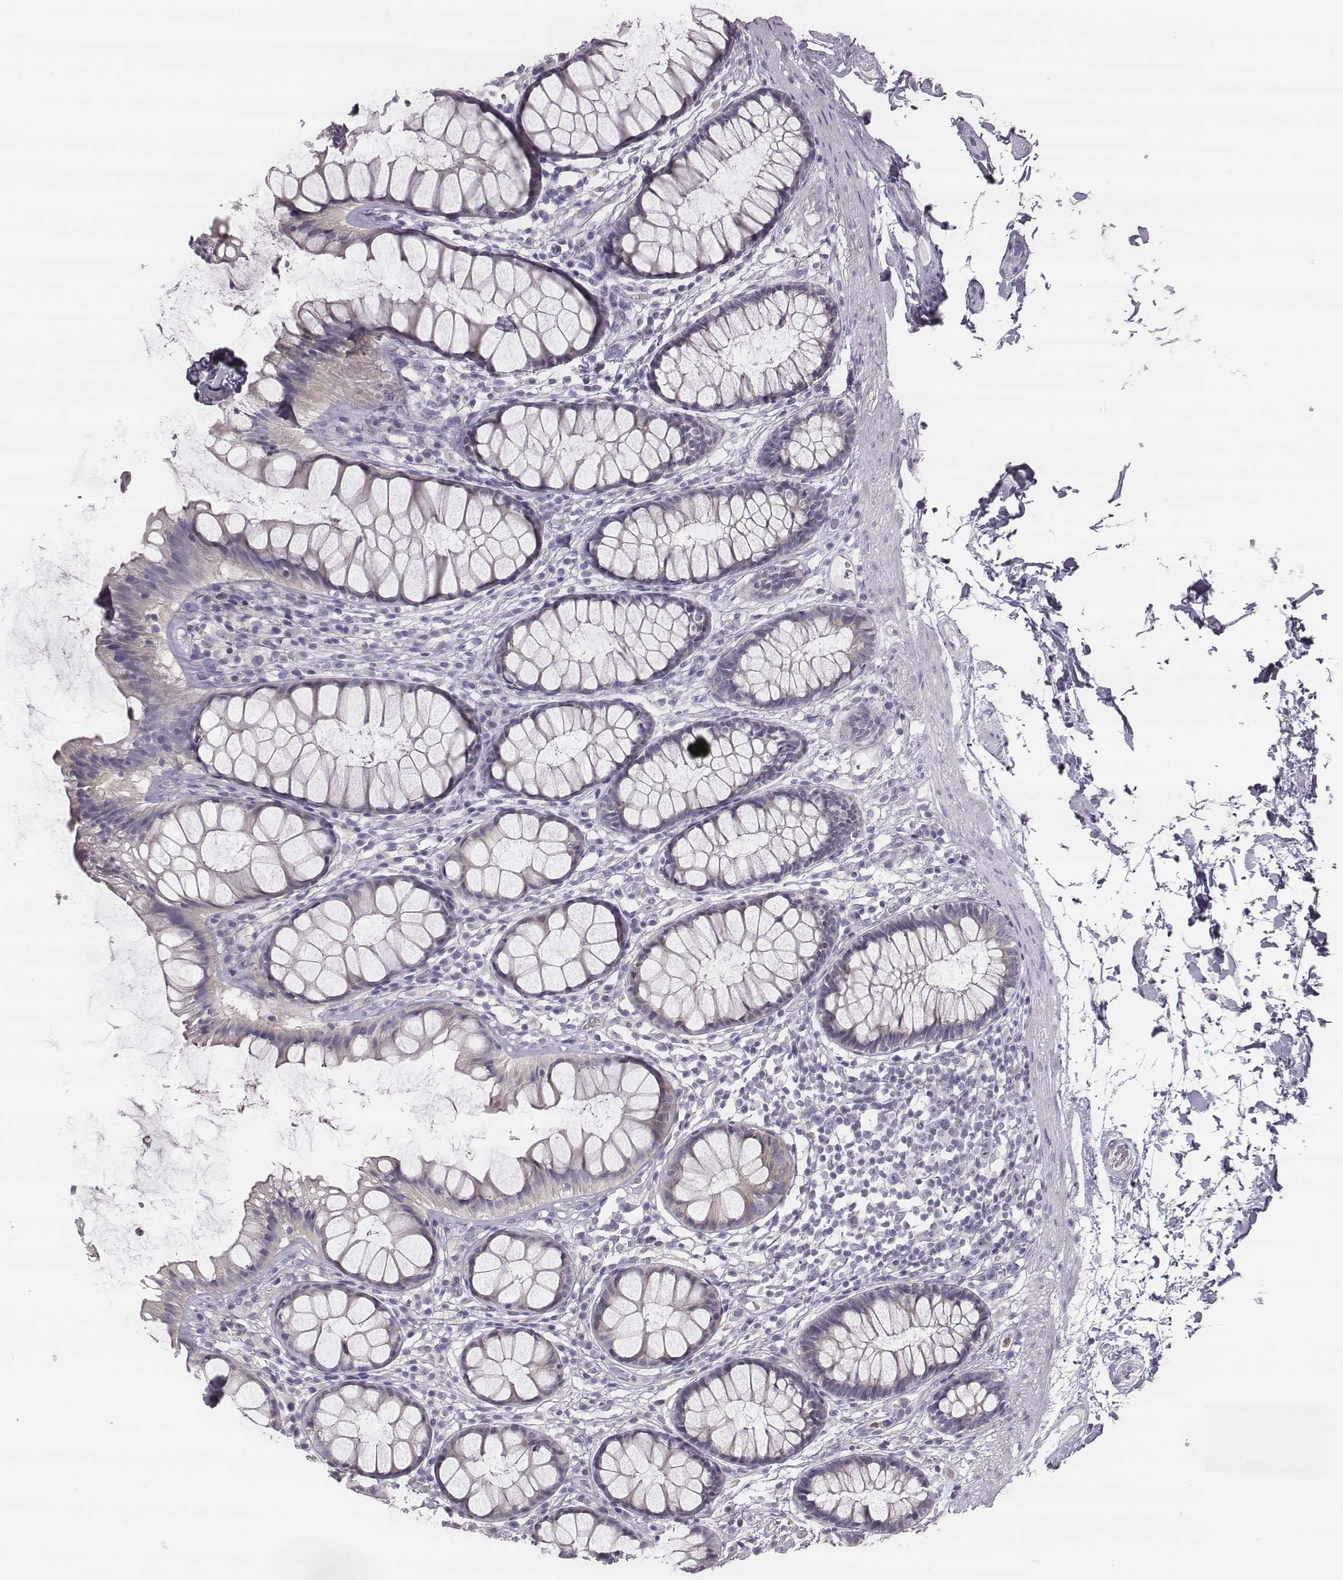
{"staining": {"intensity": "negative", "quantity": "none", "location": "none"}, "tissue": "rectum", "cell_type": "Glandular cells", "image_type": "normal", "snomed": [{"axis": "morphology", "description": "Normal tissue, NOS"}, {"axis": "topography", "description": "Rectum"}], "caption": "Immunohistochemical staining of normal human rectum reveals no significant staining in glandular cells.", "gene": "KCNJ12", "patient": {"sex": "male", "age": 72}}